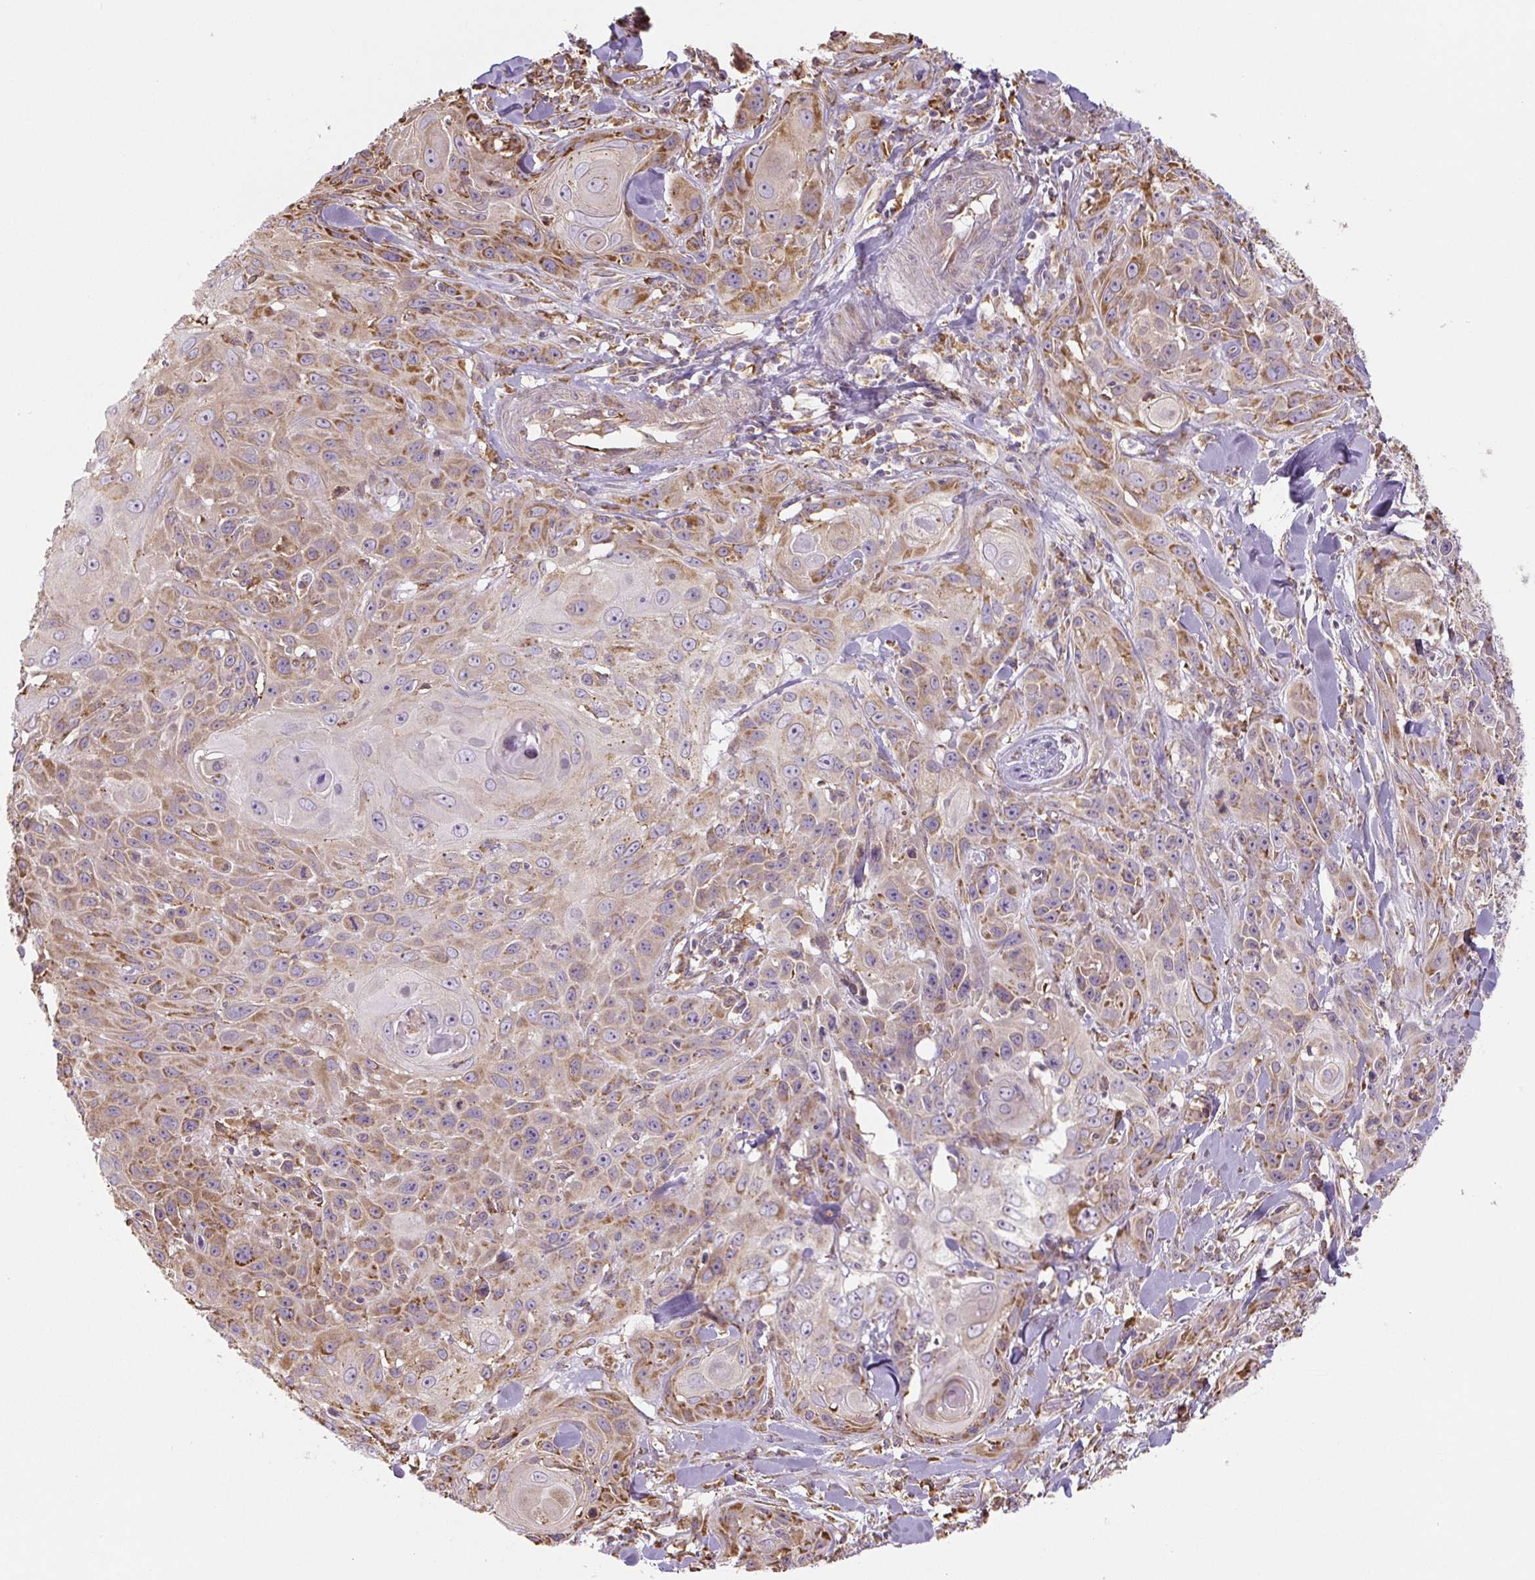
{"staining": {"intensity": "moderate", "quantity": "25%-75%", "location": "cytoplasmic/membranous"}, "tissue": "skin cancer", "cell_type": "Tumor cells", "image_type": "cancer", "snomed": [{"axis": "morphology", "description": "Squamous cell carcinoma, NOS"}, {"axis": "topography", "description": "Skin"}, {"axis": "topography", "description": "Vulva"}], "caption": "Tumor cells exhibit moderate cytoplasmic/membranous staining in about 25%-75% of cells in squamous cell carcinoma (skin). (DAB = brown stain, brightfield microscopy at high magnification).", "gene": "RASA1", "patient": {"sex": "female", "age": 83}}